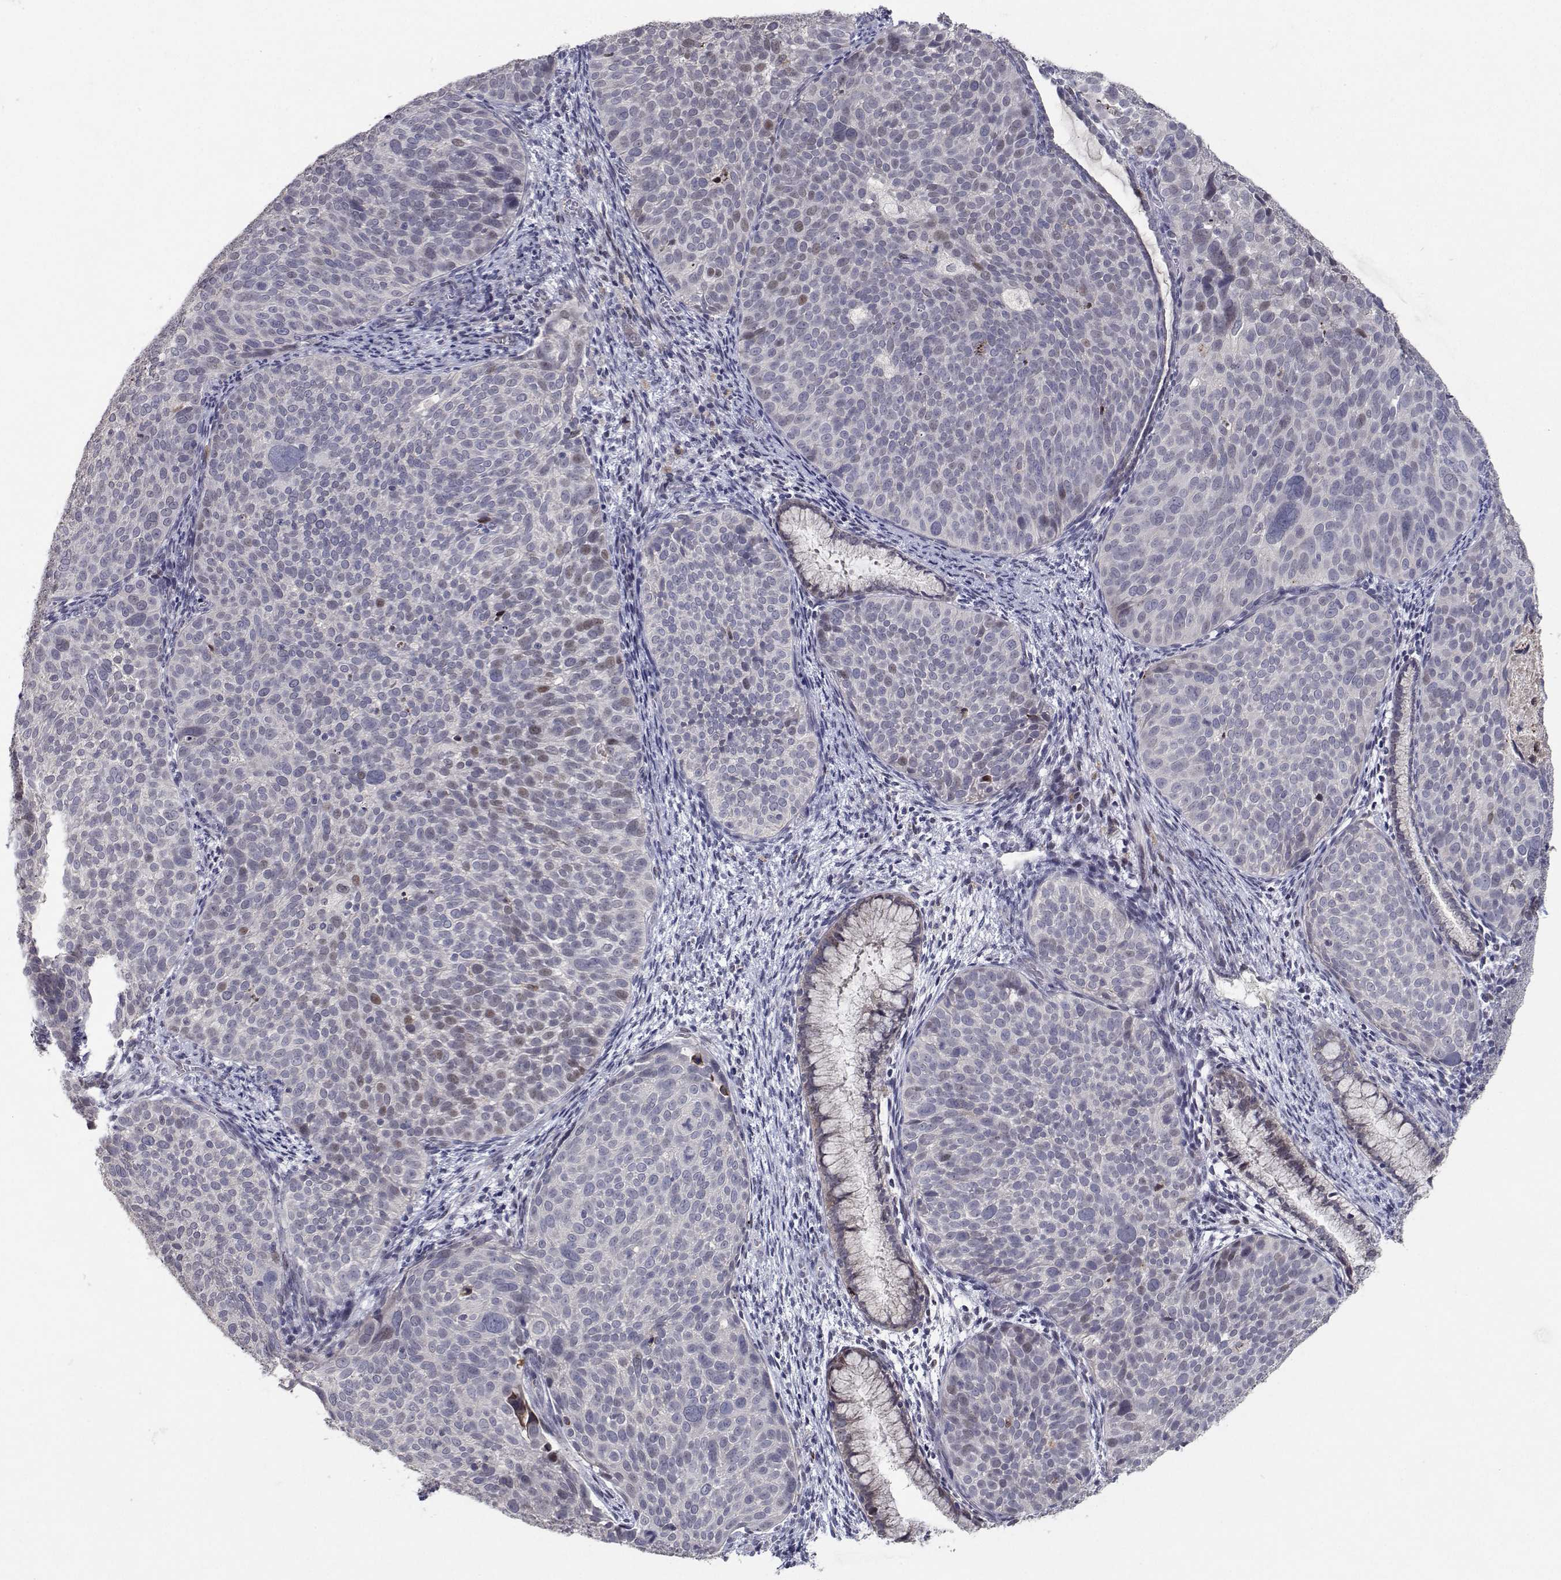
{"staining": {"intensity": "moderate", "quantity": "<25%", "location": "nuclear"}, "tissue": "cervical cancer", "cell_type": "Tumor cells", "image_type": "cancer", "snomed": [{"axis": "morphology", "description": "Squamous cell carcinoma, NOS"}, {"axis": "topography", "description": "Cervix"}], "caption": "Tumor cells reveal low levels of moderate nuclear positivity in about <25% of cells in human squamous cell carcinoma (cervical).", "gene": "RBPJL", "patient": {"sex": "female", "age": 39}}